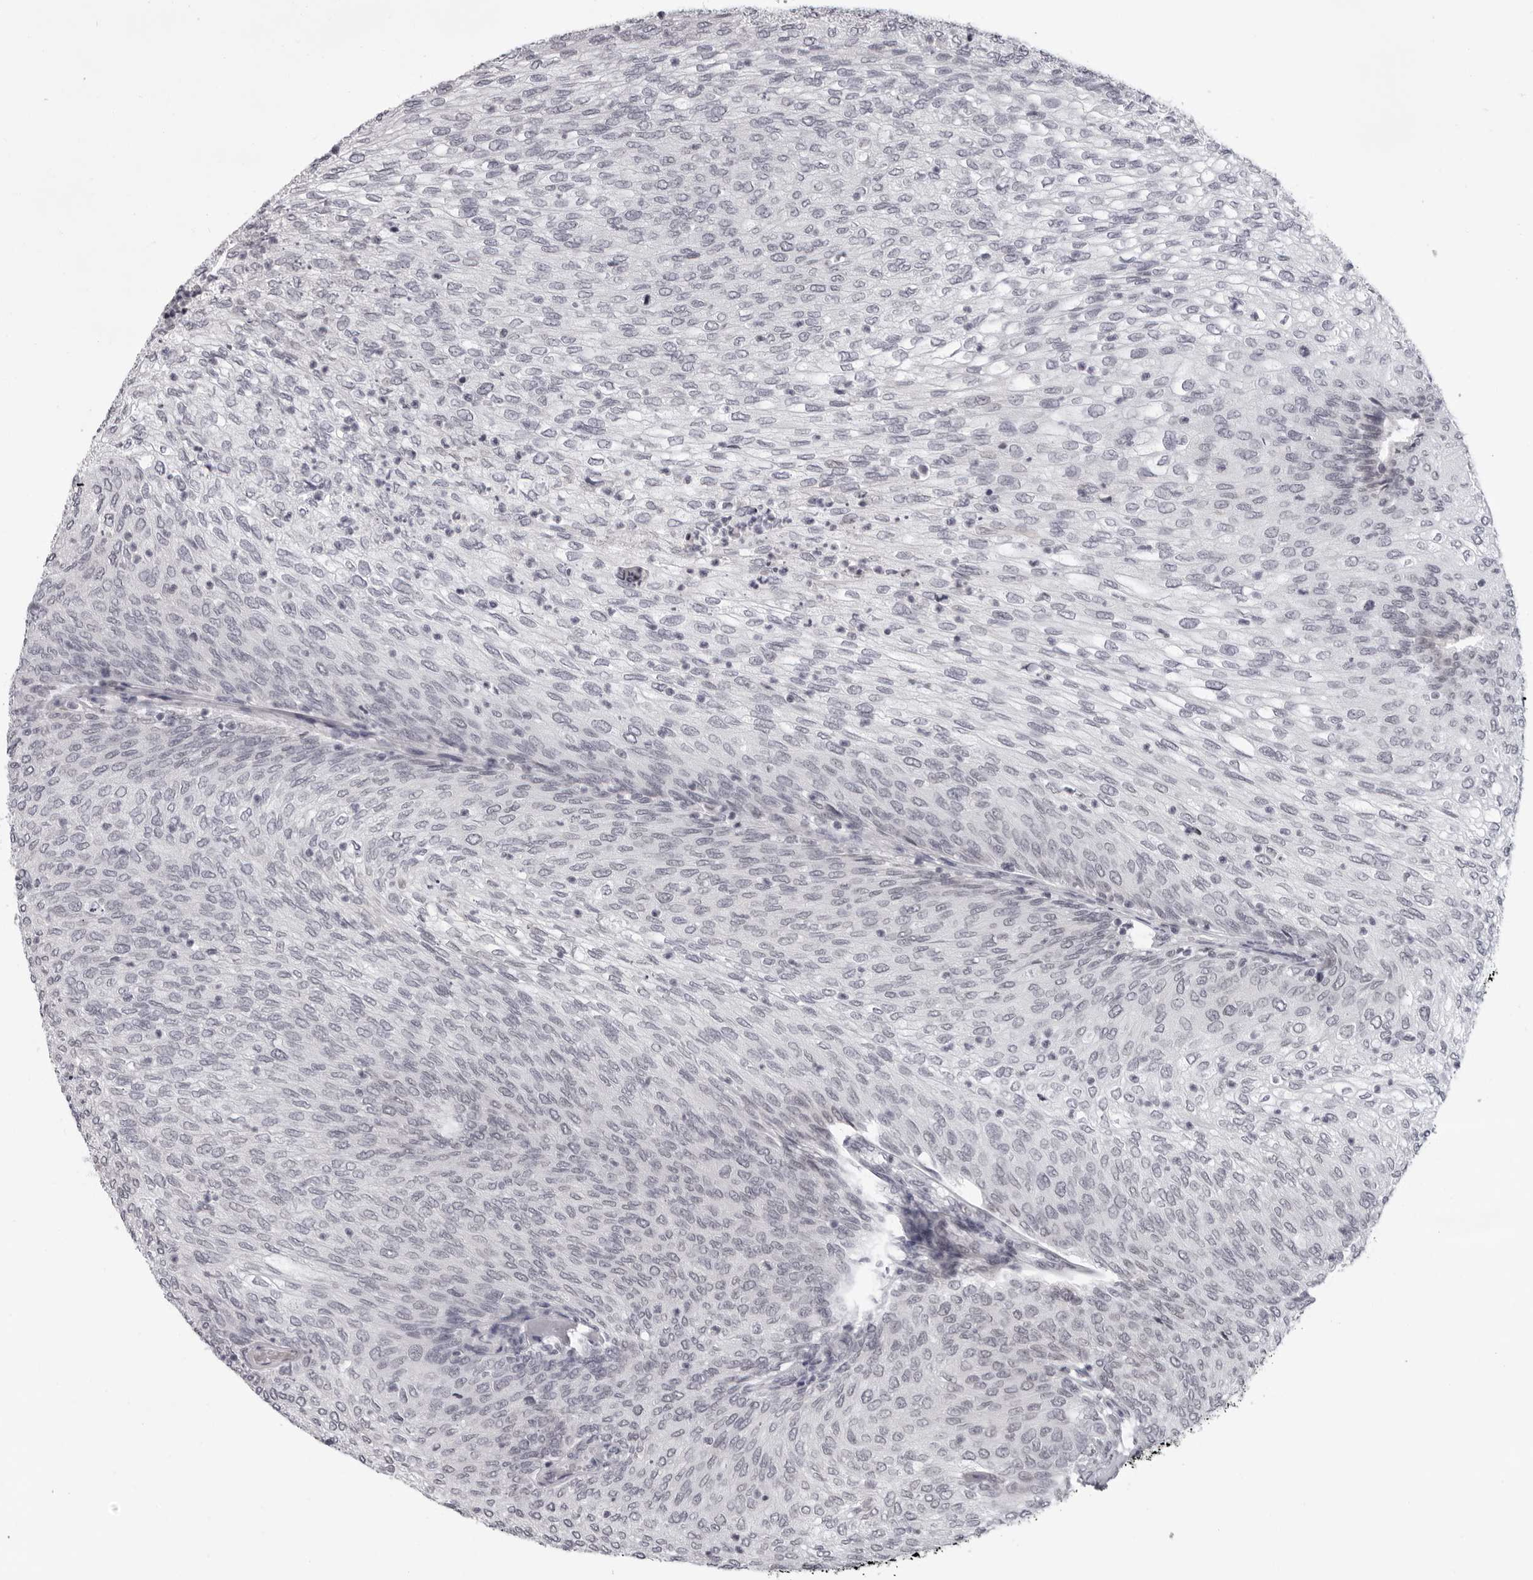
{"staining": {"intensity": "negative", "quantity": "none", "location": "none"}, "tissue": "urothelial cancer", "cell_type": "Tumor cells", "image_type": "cancer", "snomed": [{"axis": "morphology", "description": "Urothelial carcinoma, Low grade"}, {"axis": "topography", "description": "Urinary bladder"}], "caption": "This is an immunohistochemistry (IHC) micrograph of urothelial cancer. There is no staining in tumor cells.", "gene": "EXOSC10", "patient": {"sex": "female", "age": 79}}